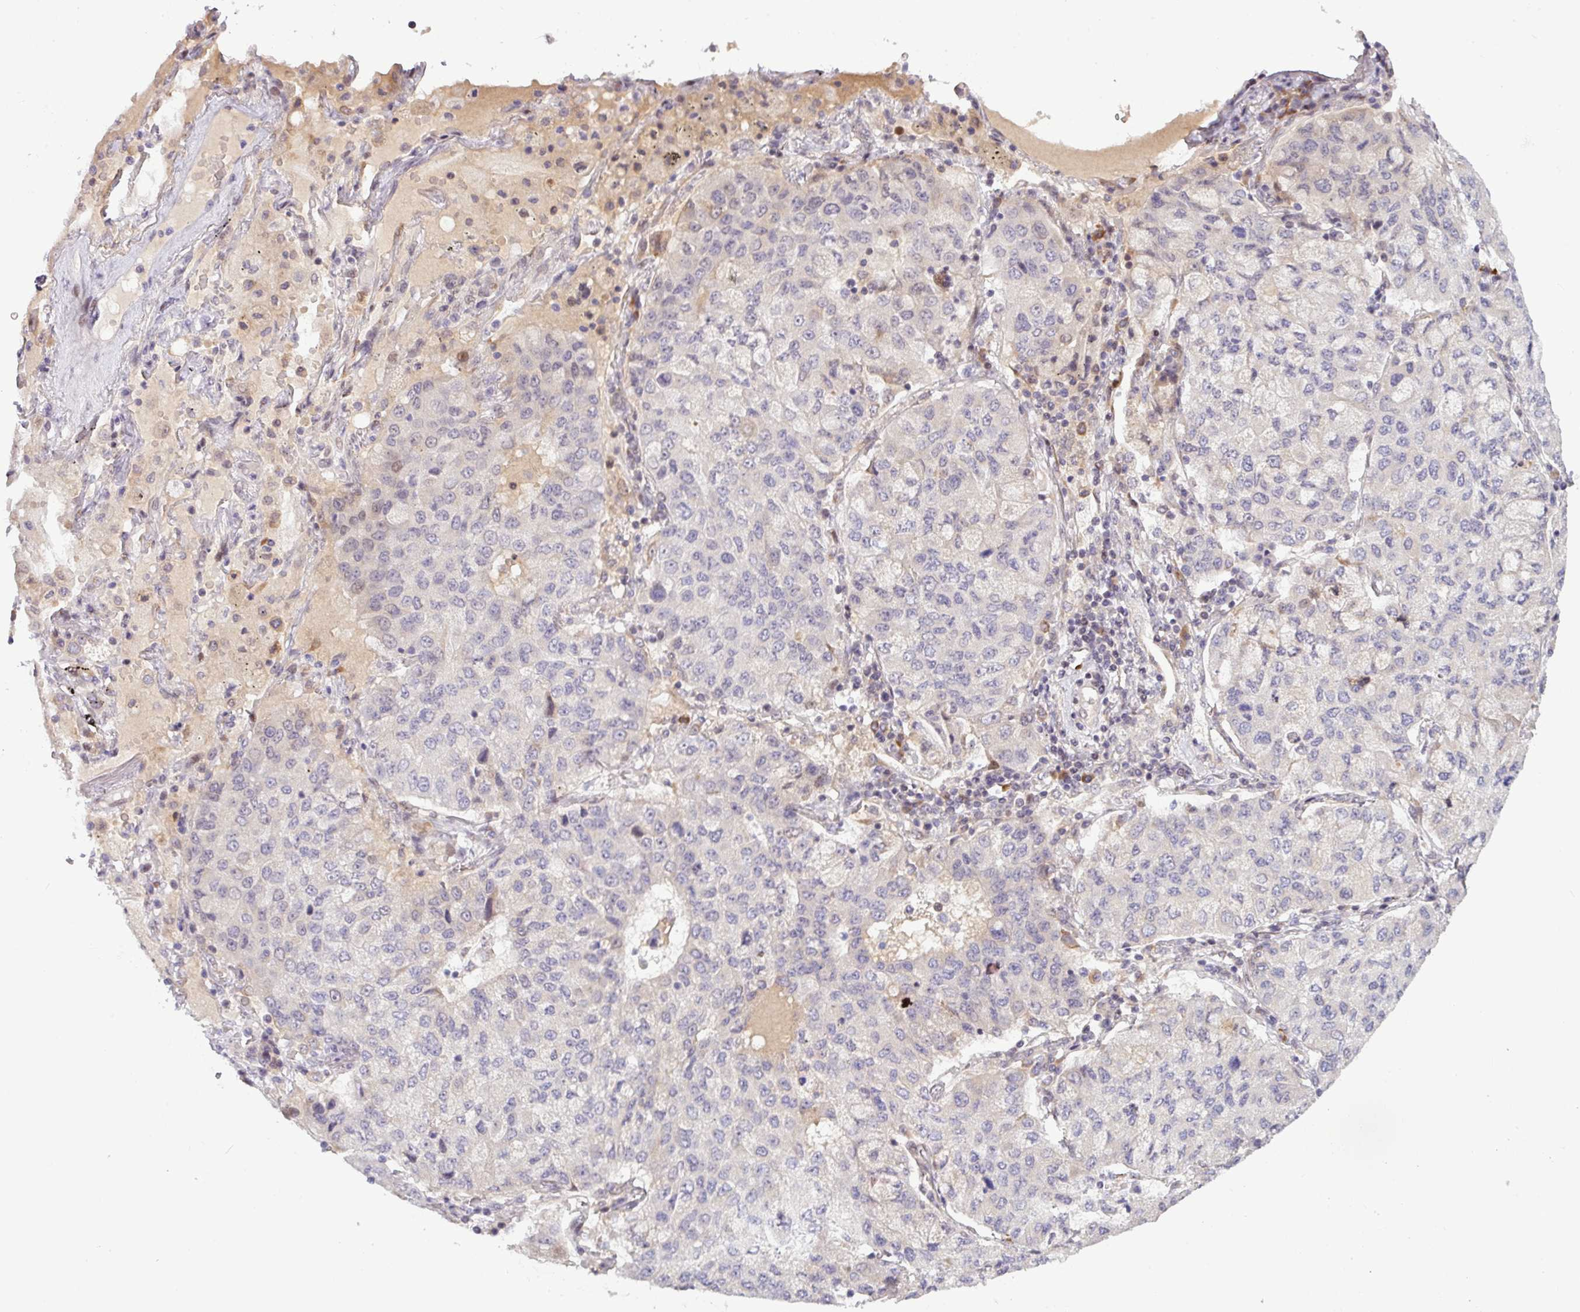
{"staining": {"intensity": "negative", "quantity": "none", "location": "none"}, "tissue": "lung cancer", "cell_type": "Tumor cells", "image_type": "cancer", "snomed": [{"axis": "morphology", "description": "Squamous cell carcinoma, NOS"}, {"axis": "topography", "description": "Lung"}], "caption": "DAB immunohistochemical staining of human lung cancer reveals no significant expression in tumor cells.", "gene": "SLC66A2", "patient": {"sex": "male", "age": 74}}